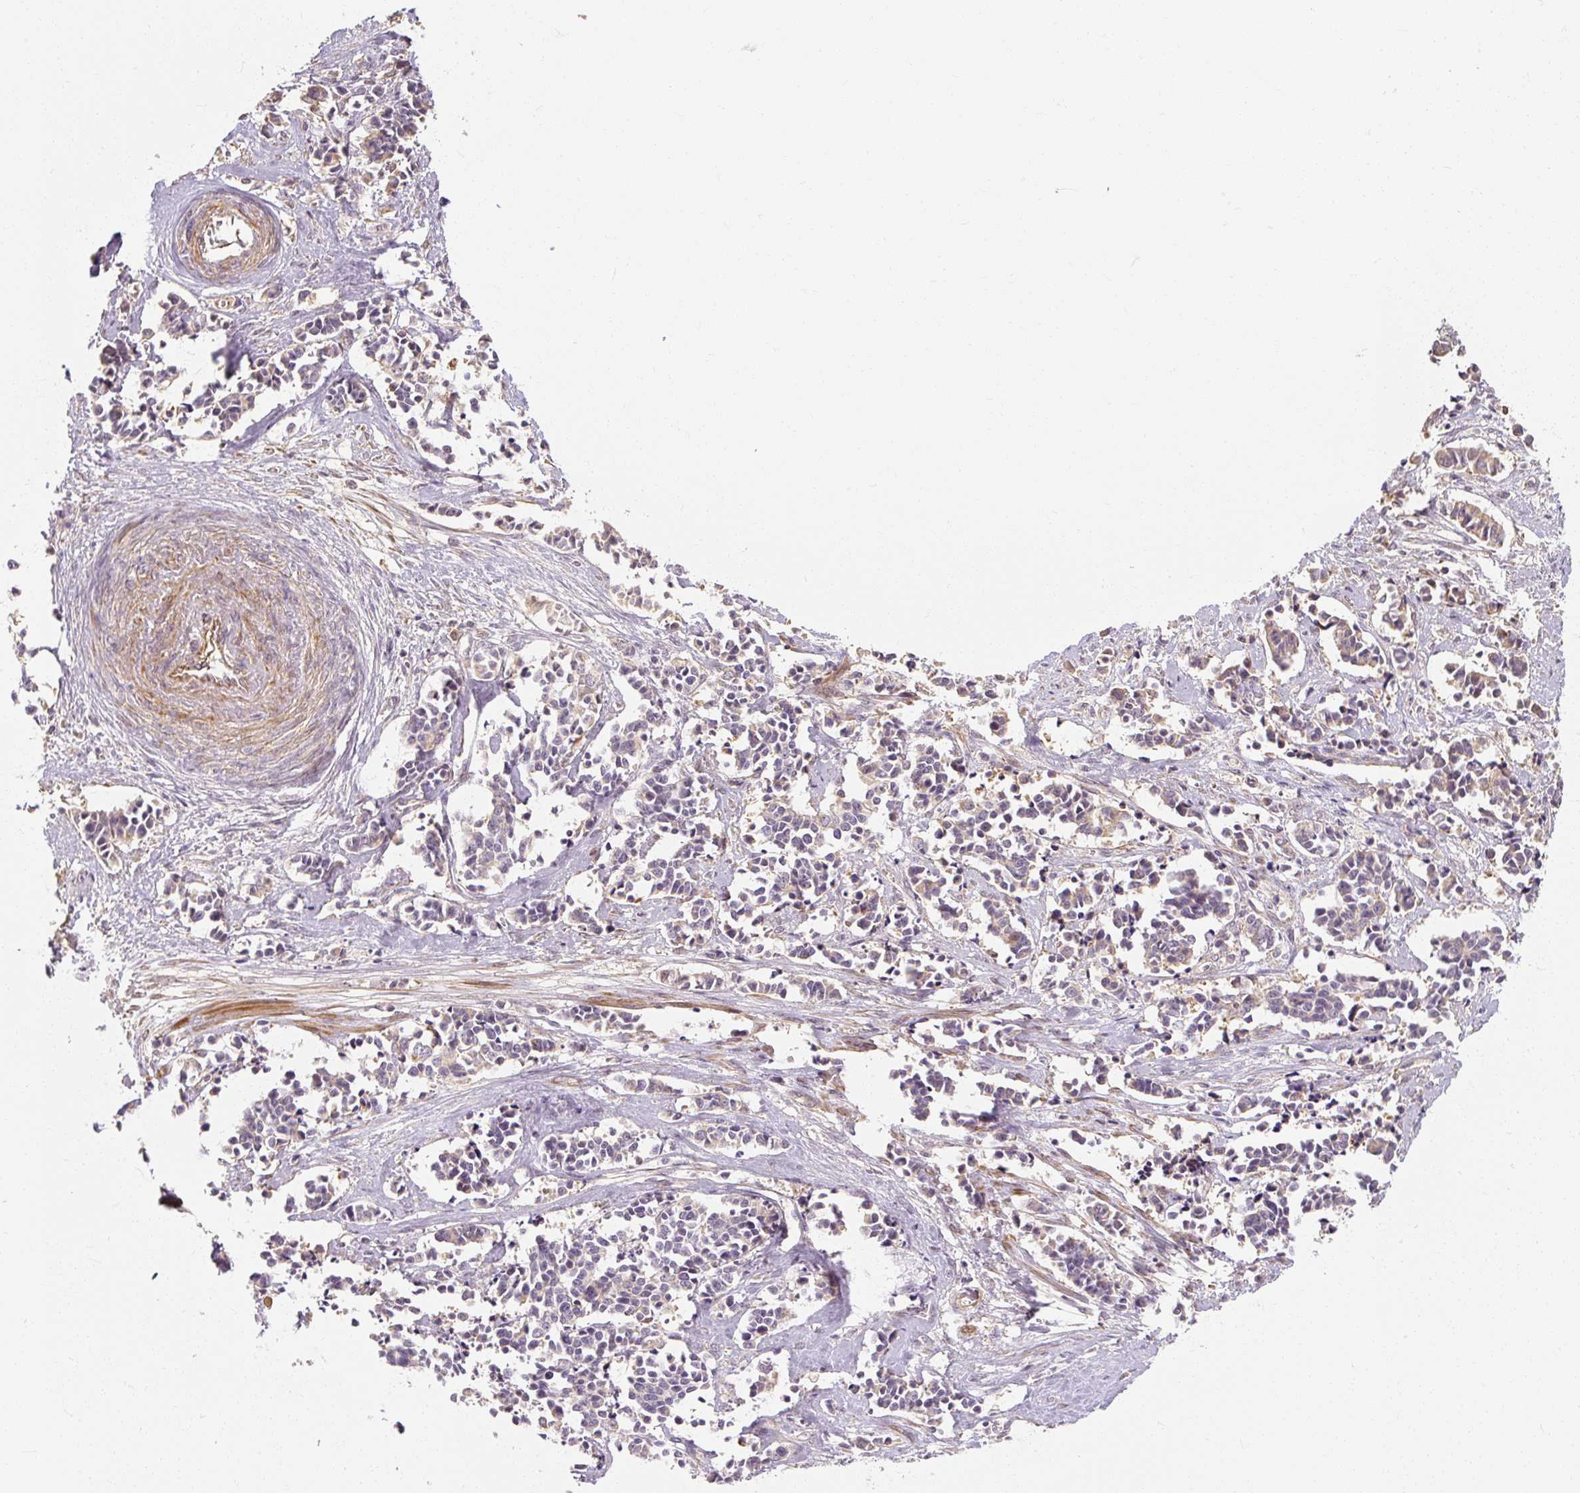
{"staining": {"intensity": "negative", "quantity": "none", "location": "none"}, "tissue": "cervical cancer", "cell_type": "Tumor cells", "image_type": "cancer", "snomed": [{"axis": "morphology", "description": "Normal tissue, NOS"}, {"axis": "morphology", "description": "Squamous cell carcinoma, NOS"}, {"axis": "topography", "description": "Cervix"}], "caption": "Squamous cell carcinoma (cervical) was stained to show a protein in brown. There is no significant expression in tumor cells.", "gene": "RB1CC1", "patient": {"sex": "female", "age": 35}}